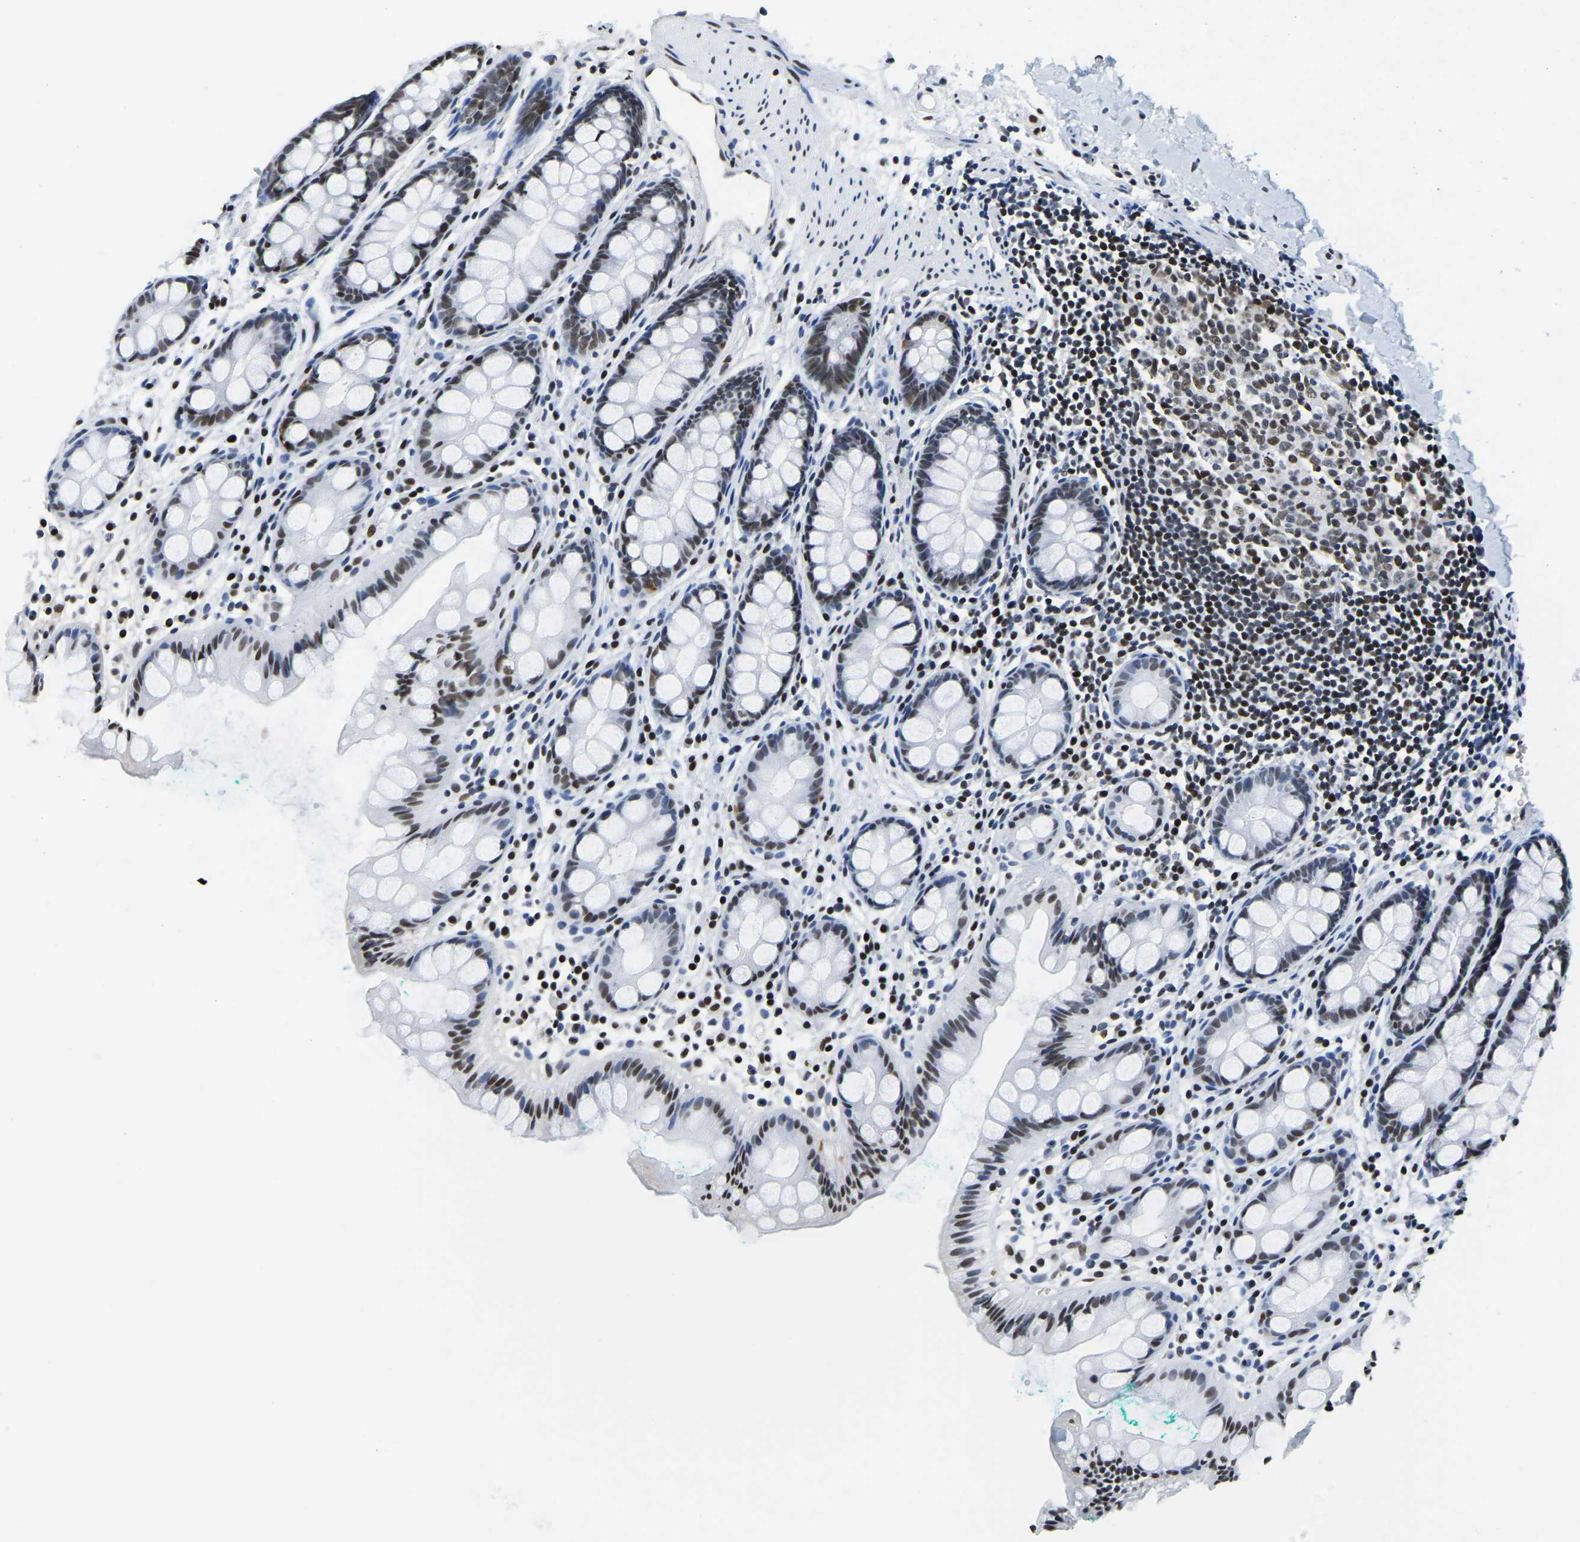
{"staining": {"intensity": "moderate", "quantity": ">75%", "location": "nuclear"}, "tissue": "rectum", "cell_type": "Glandular cells", "image_type": "normal", "snomed": [{"axis": "morphology", "description": "Normal tissue, NOS"}, {"axis": "topography", "description": "Rectum"}], "caption": "Human rectum stained with a brown dye displays moderate nuclear positive expression in approximately >75% of glandular cells.", "gene": "UBA1", "patient": {"sex": "female", "age": 65}}